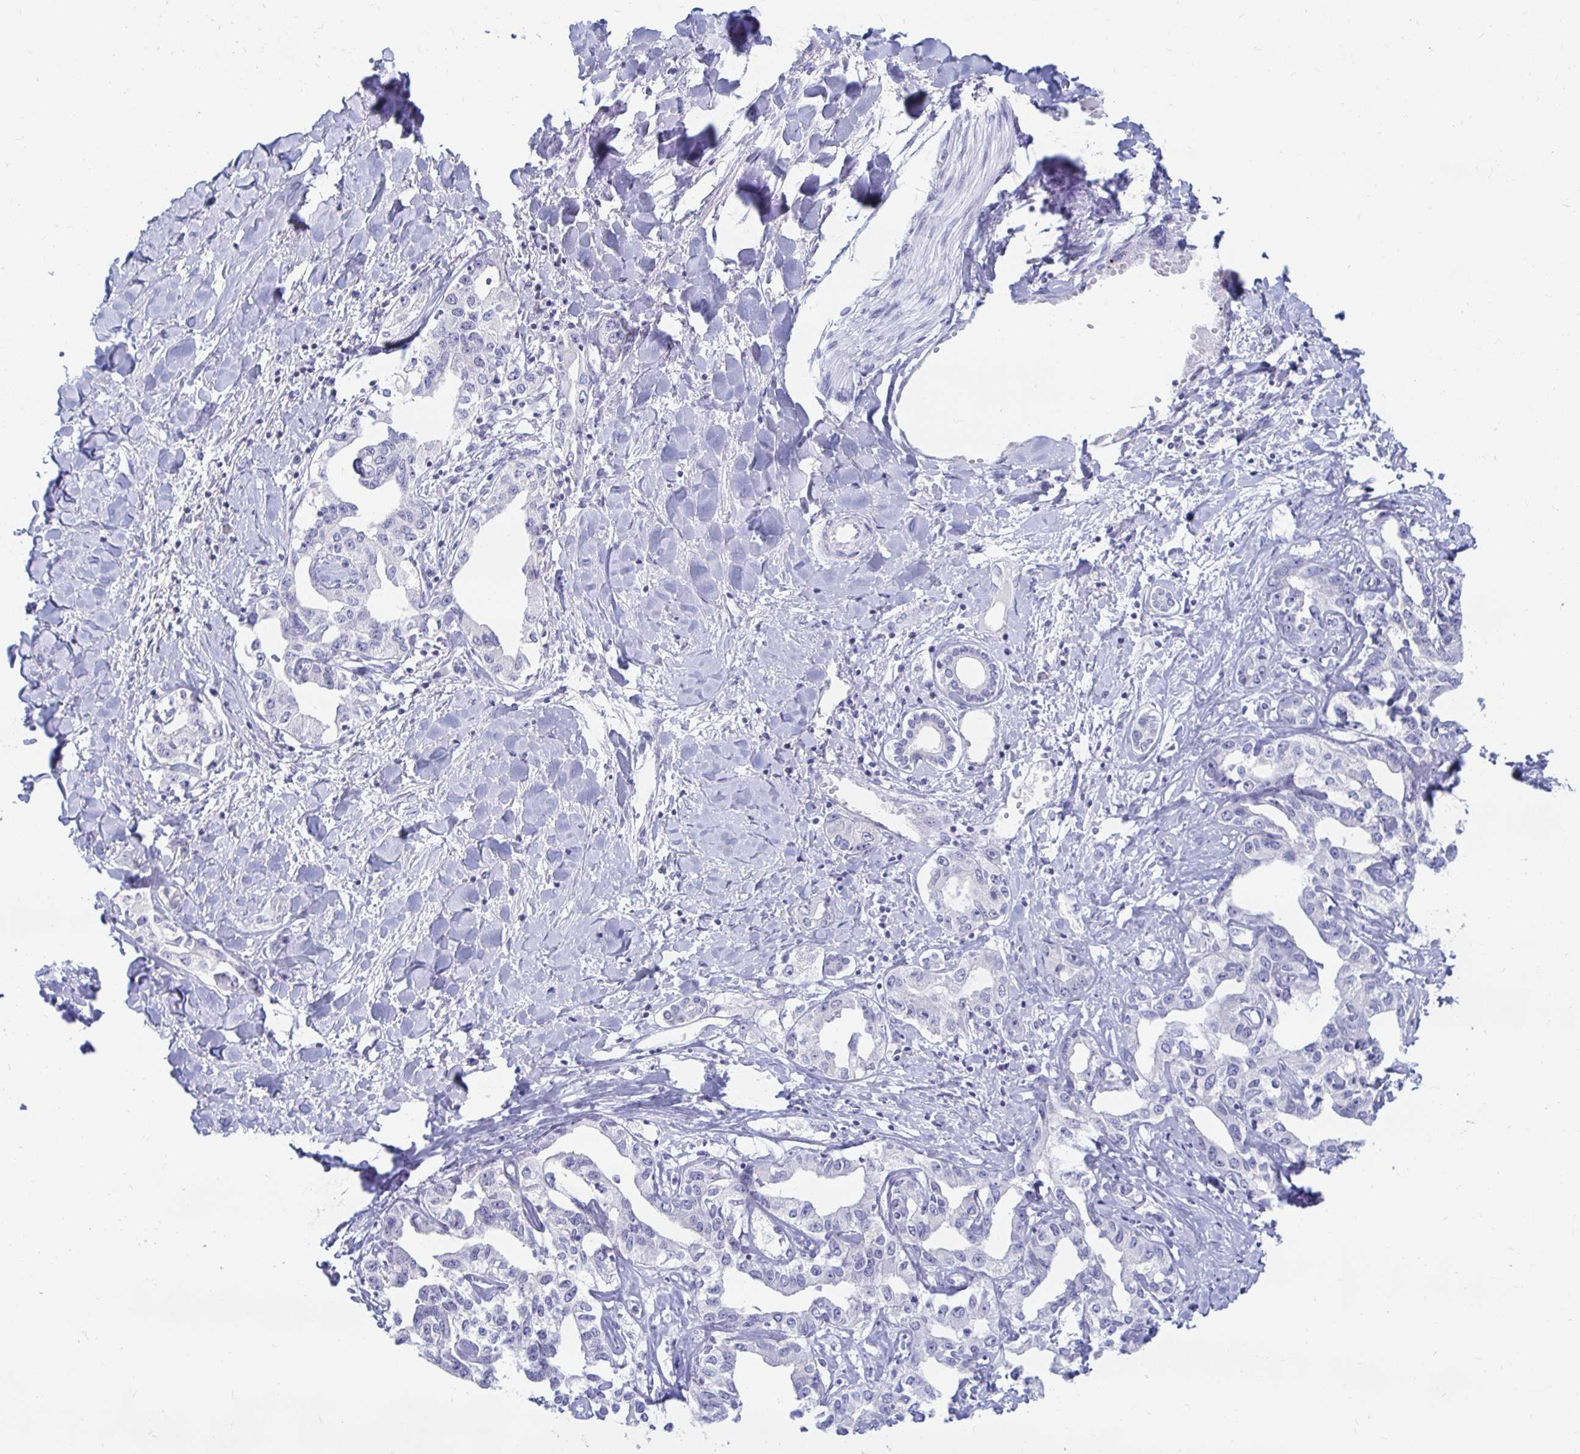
{"staining": {"intensity": "negative", "quantity": "none", "location": "none"}, "tissue": "liver cancer", "cell_type": "Tumor cells", "image_type": "cancer", "snomed": [{"axis": "morphology", "description": "Cholangiocarcinoma"}, {"axis": "topography", "description": "Liver"}], "caption": "Tumor cells are negative for protein expression in human cholangiocarcinoma (liver).", "gene": "PEG10", "patient": {"sex": "male", "age": 59}}